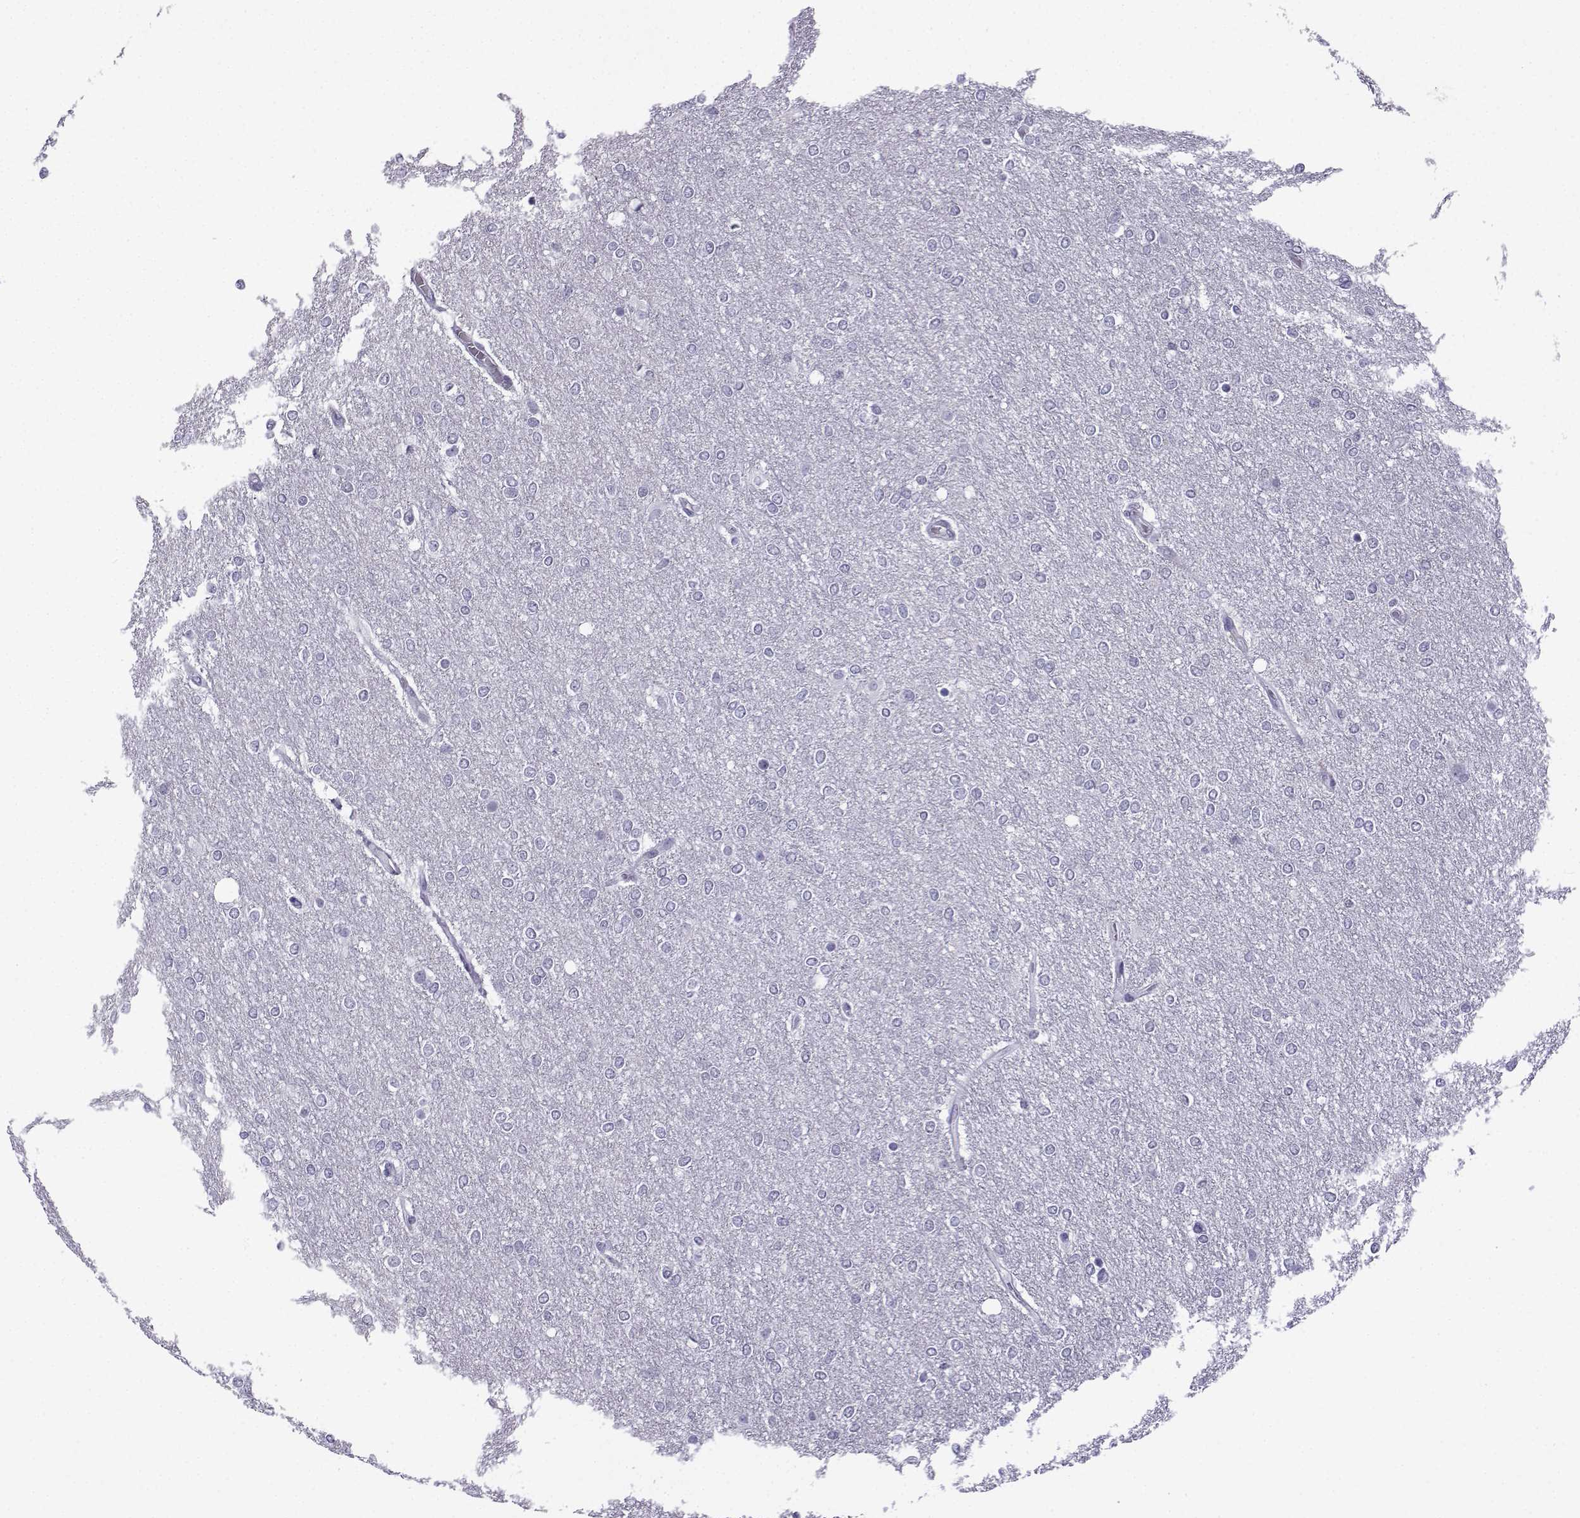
{"staining": {"intensity": "negative", "quantity": "none", "location": "none"}, "tissue": "glioma", "cell_type": "Tumor cells", "image_type": "cancer", "snomed": [{"axis": "morphology", "description": "Glioma, malignant, High grade"}, {"axis": "topography", "description": "Brain"}], "caption": "Glioma stained for a protein using immunohistochemistry (IHC) reveals no expression tumor cells.", "gene": "MRGBP", "patient": {"sex": "female", "age": 61}}